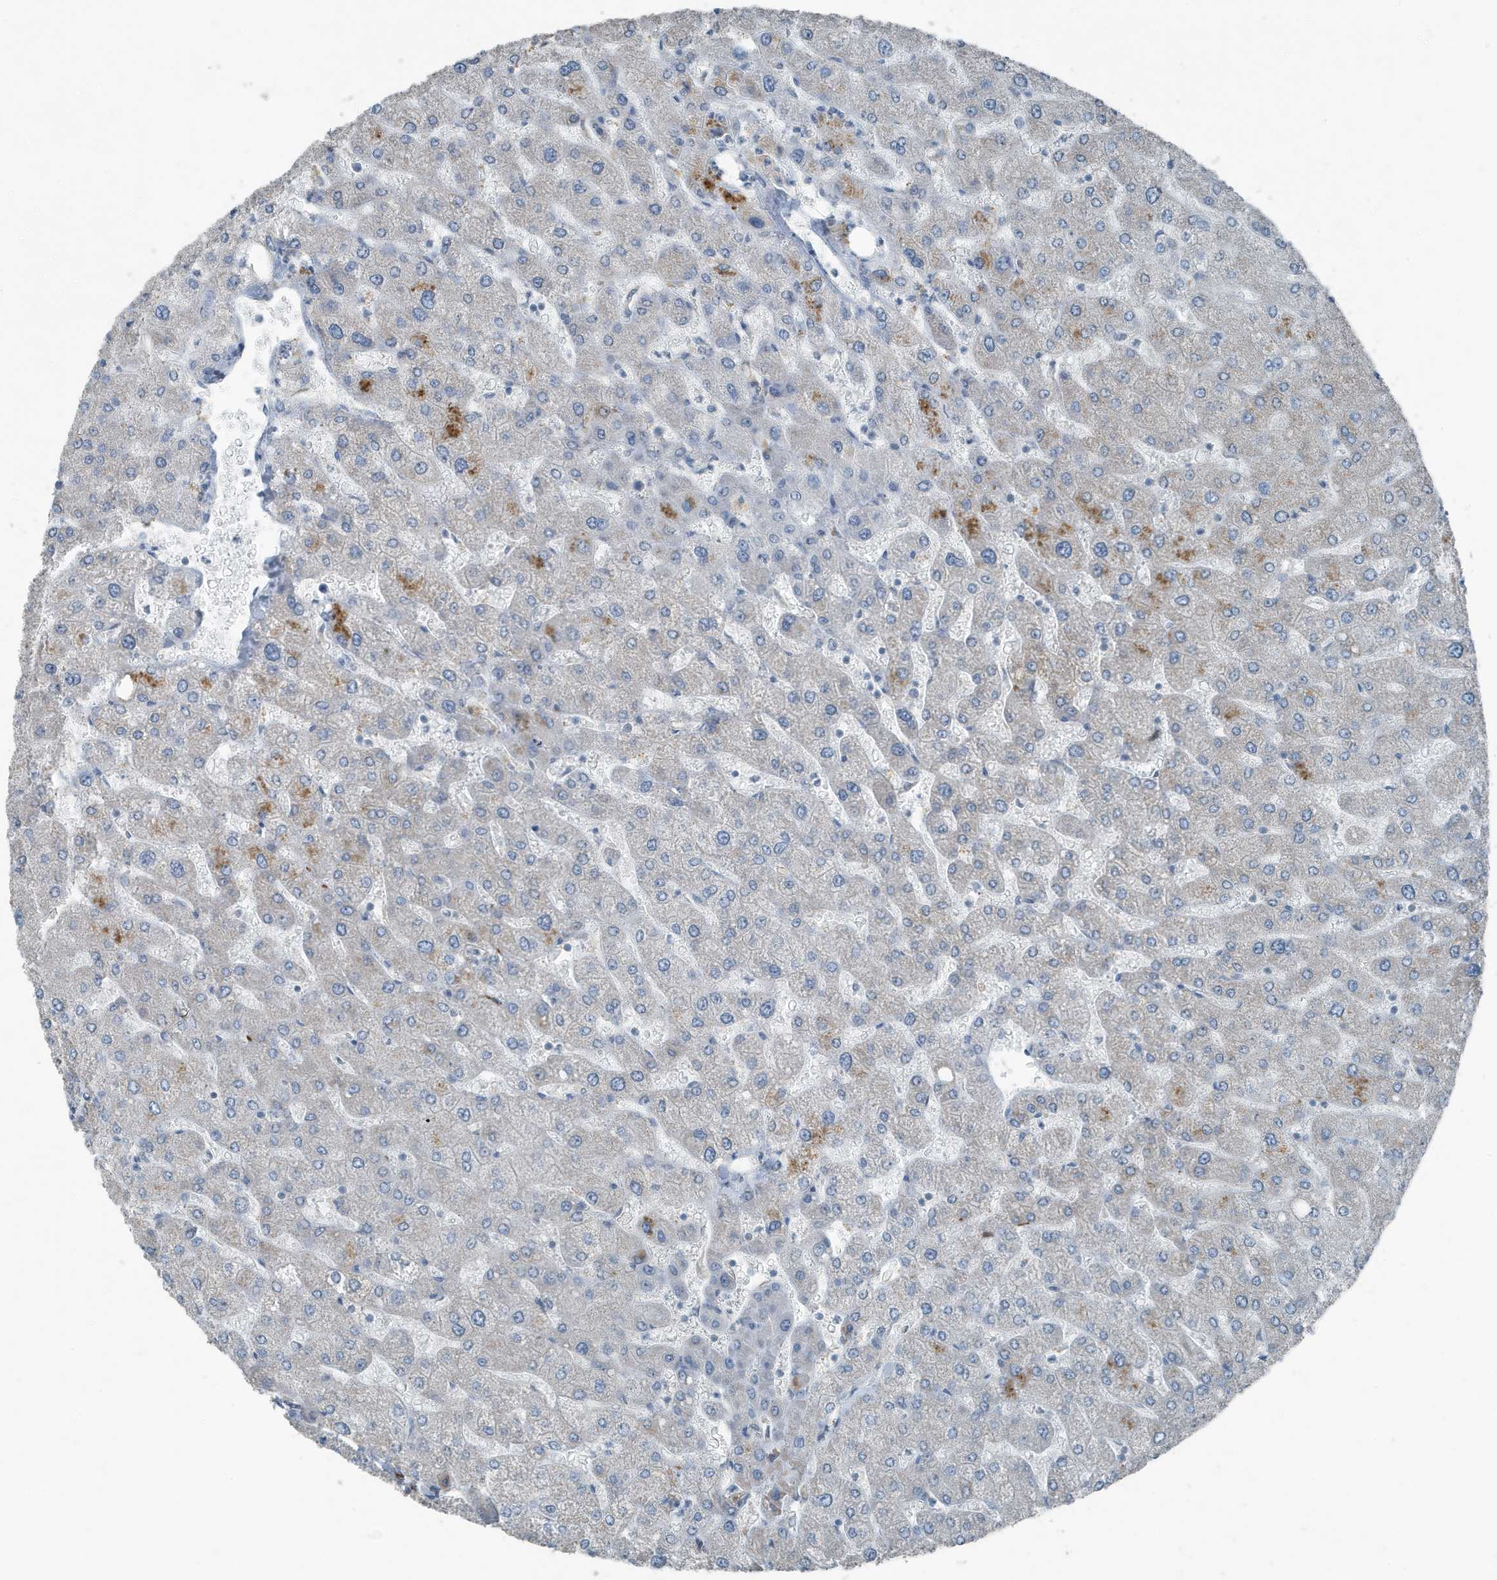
{"staining": {"intensity": "negative", "quantity": "none", "location": "none"}, "tissue": "liver", "cell_type": "Cholangiocytes", "image_type": "normal", "snomed": [{"axis": "morphology", "description": "Normal tissue, NOS"}, {"axis": "topography", "description": "Liver"}], "caption": "Photomicrograph shows no protein staining in cholangiocytes of unremarkable liver. The staining is performed using DAB brown chromogen with nuclei counter-stained in using hematoxylin.", "gene": "FAM162A", "patient": {"sex": "male", "age": 55}}